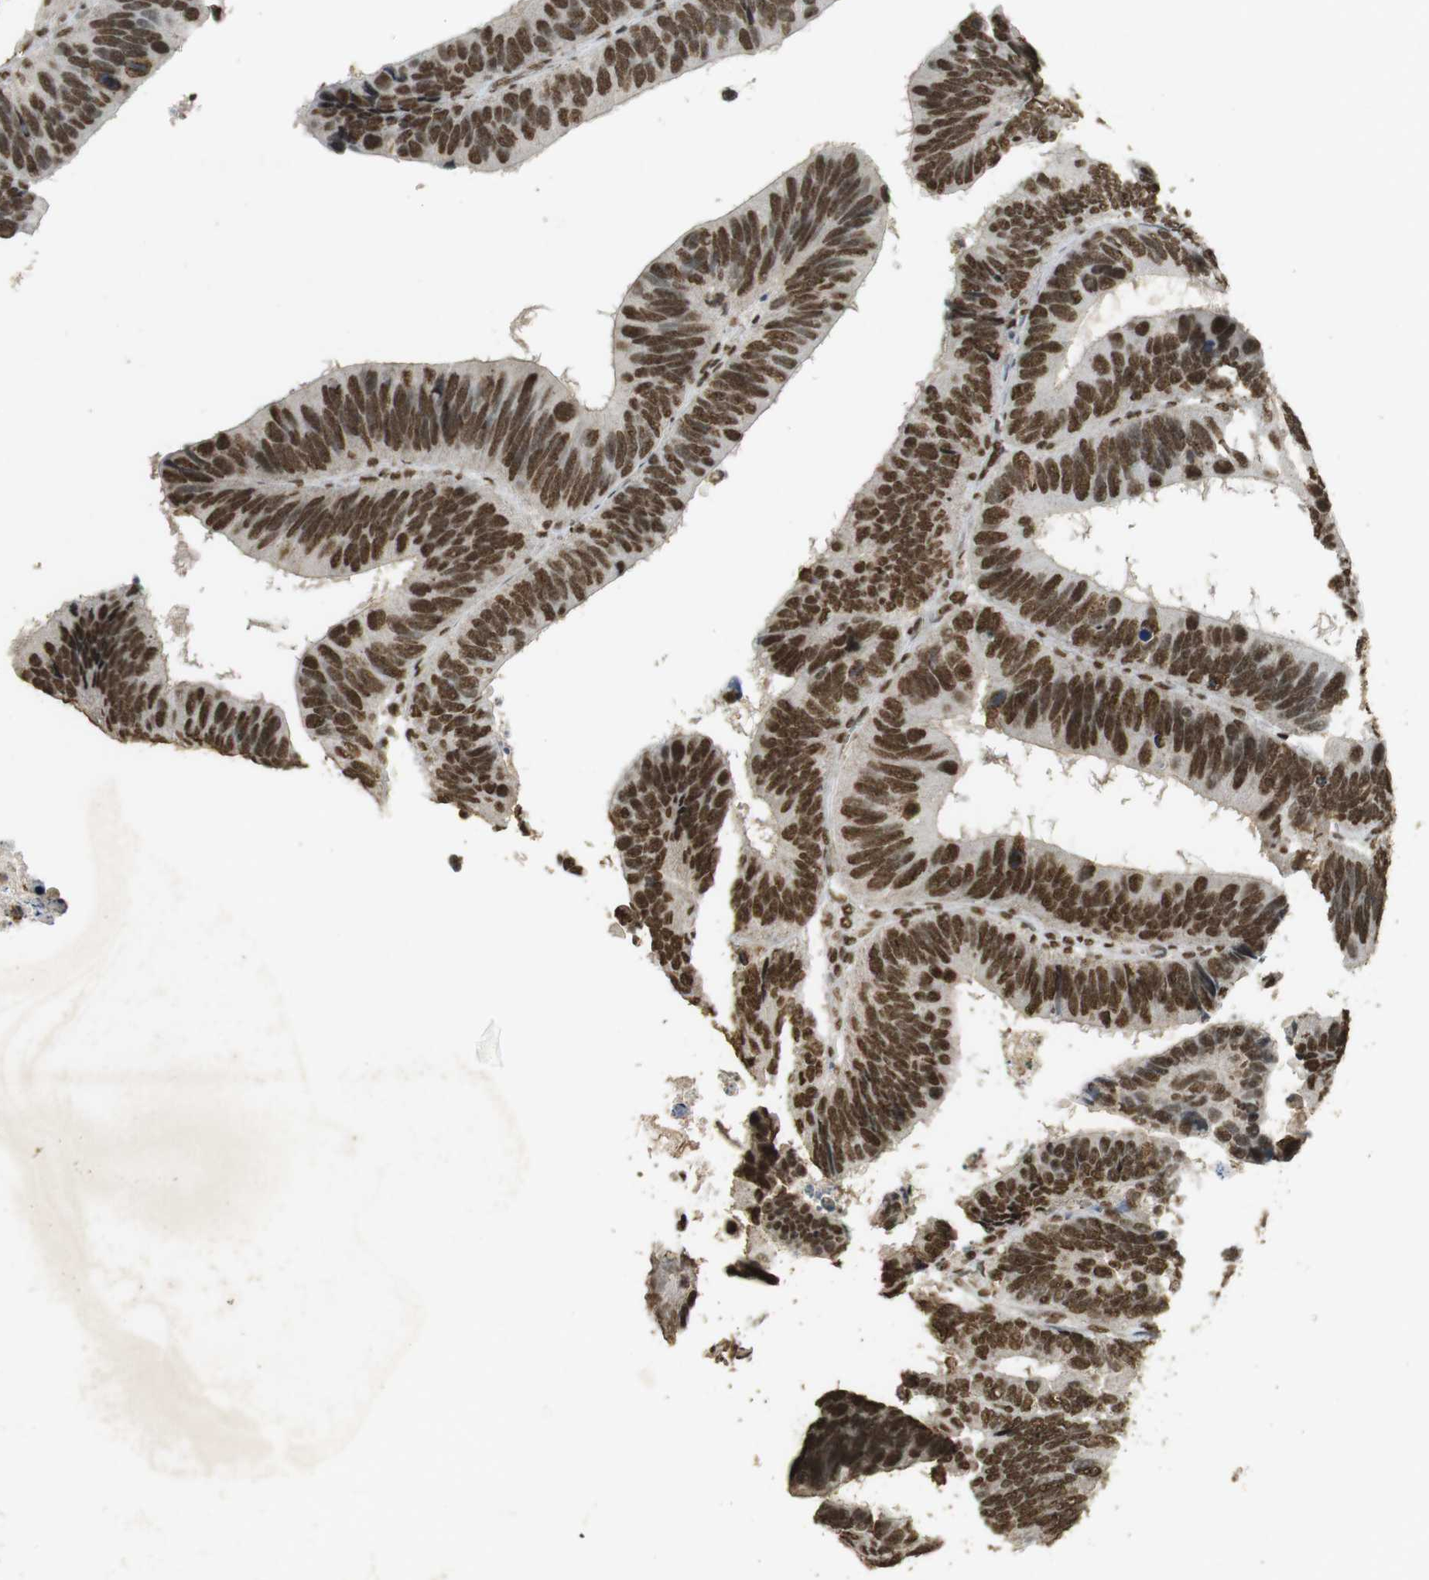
{"staining": {"intensity": "strong", "quantity": ">75%", "location": "nuclear"}, "tissue": "colorectal cancer", "cell_type": "Tumor cells", "image_type": "cancer", "snomed": [{"axis": "morphology", "description": "Adenocarcinoma, NOS"}, {"axis": "topography", "description": "Colon"}], "caption": "High-magnification brightfield microscopy of colorectal cancer (adenocarcinoma) stained with DAB (3,3'-diaminobenzidine) (brown) and counterstained with hematoxylin (blue). tumor cells exhibit strong nuclear positivity is identified in approximately>75% of cells.", "gene": "GATA4", "patient": {"sex": "male", "age": 72}}